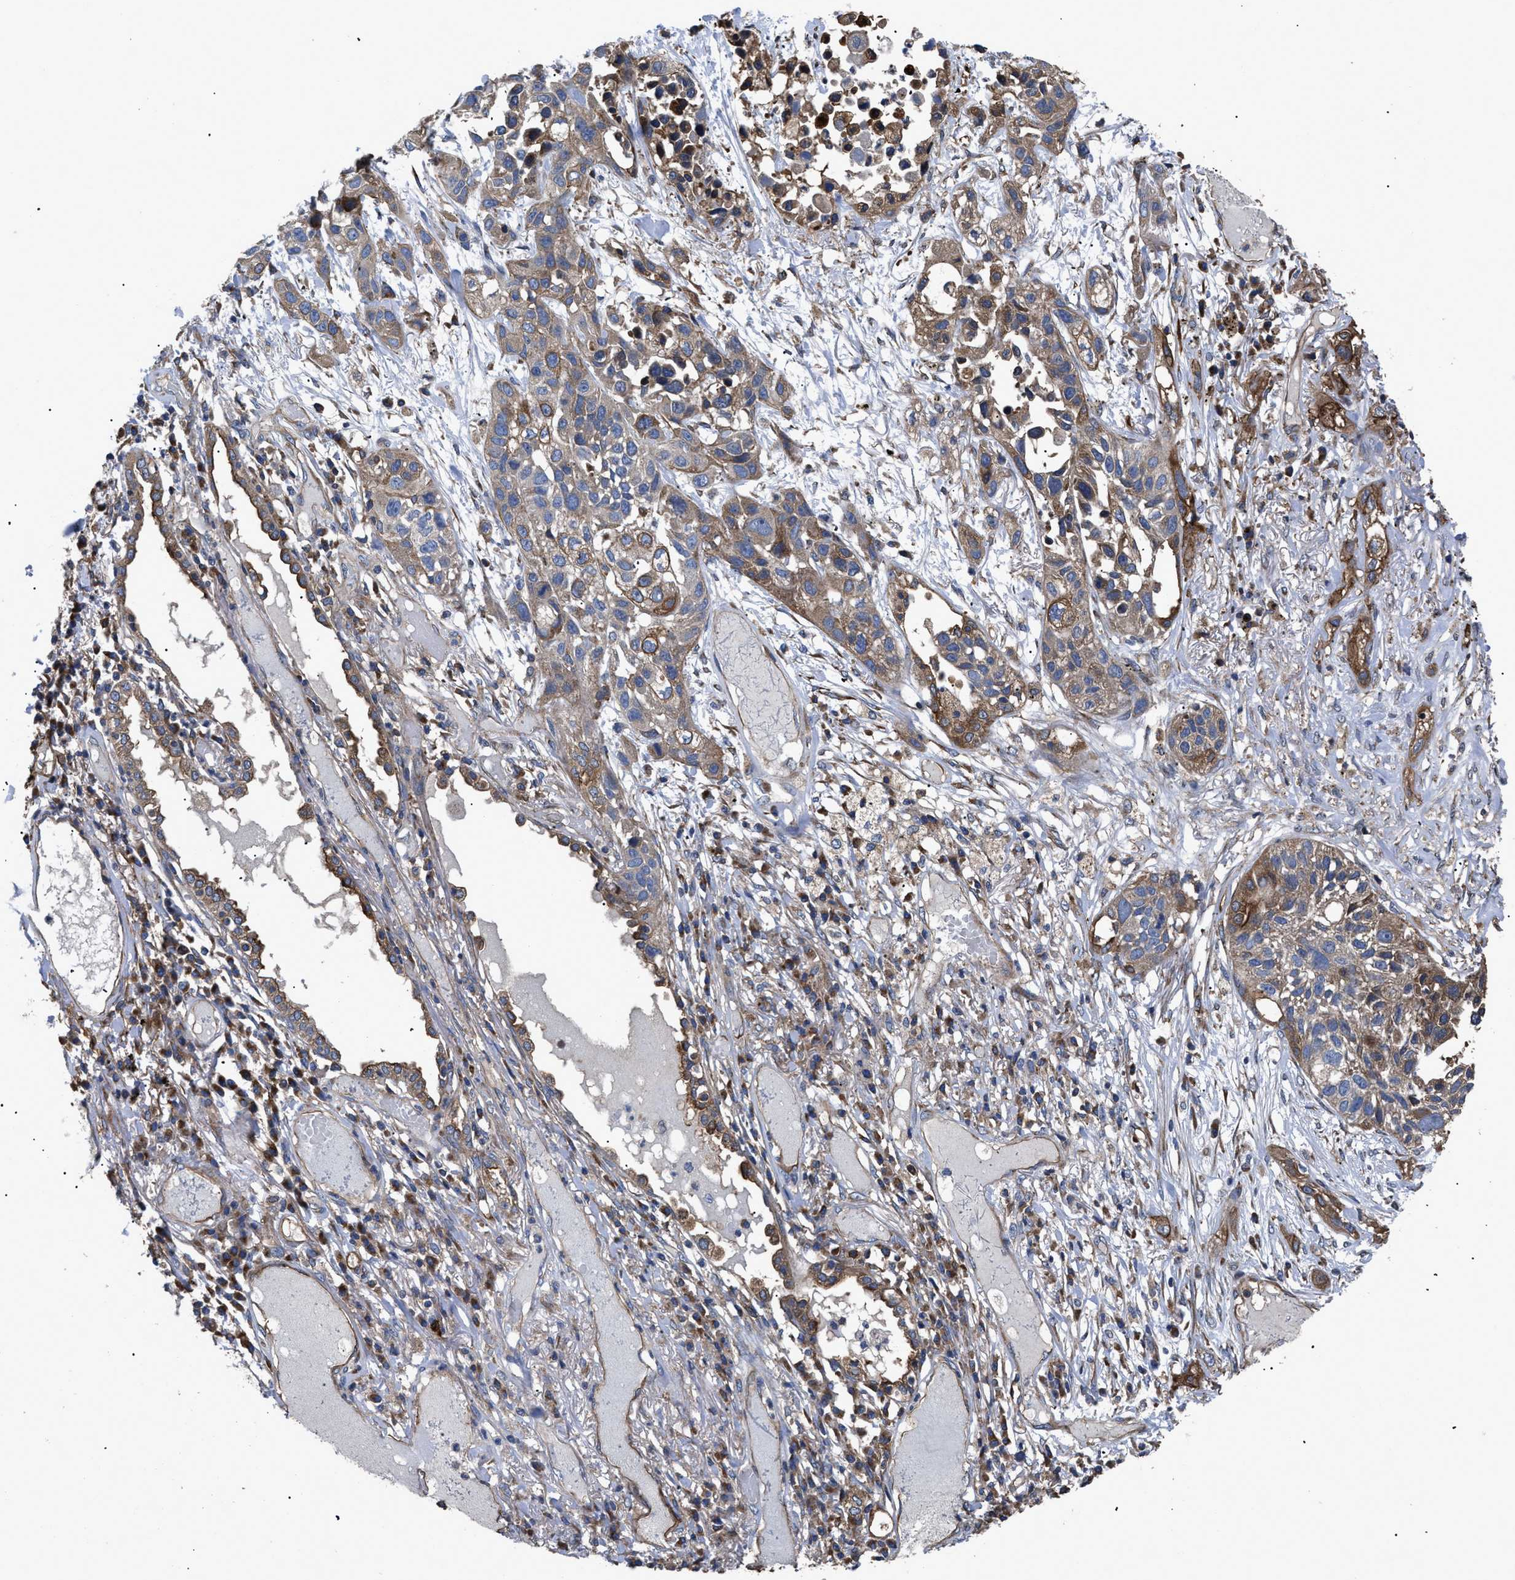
{"staining": {"intensity": "moderate", "quantity": ">75%", "location": "cytoplasmic/membranous"}, "tissue": "lung cancer", "cell_type": "Tumor cells", "image_type": "cancer", "snomed": [{"axis": "morphology", "description": "Squamous cell carcinoma, NOS"}, {"axis": "topography", "description": "Lung"}], "caption": "Immunohistochemical staining of human lung squamous cell carcinoma shows medium levels of moderate cytoplasmic/membranous protein staining in about >75% of tumor cells.", "gene": "NT5E", "patient": {"sex": "male", "age": 71}}